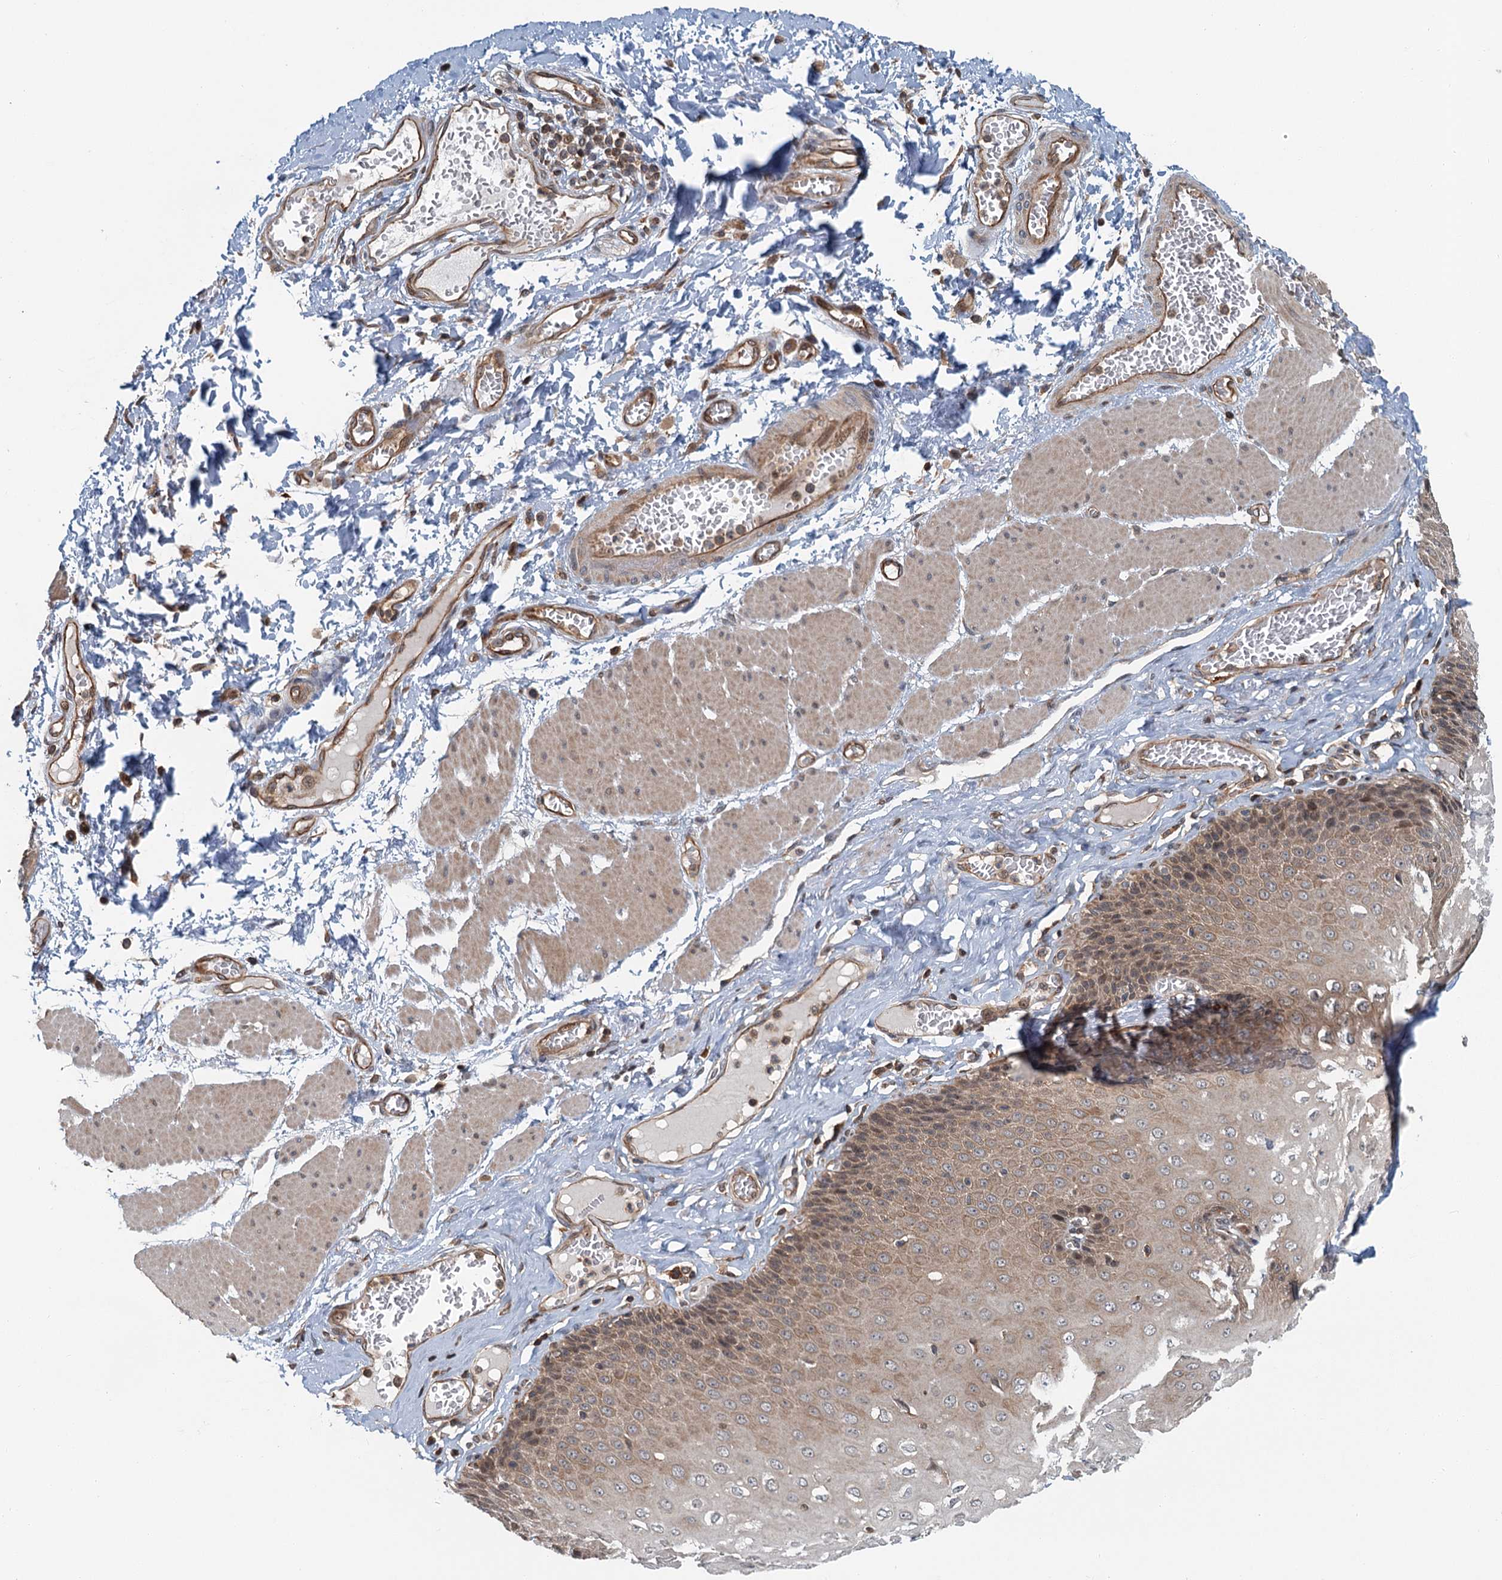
{"staining": {"intensity": "moderate", "quantity": ">75%", "location": "cytoplasmic/membranous,nuclear"}, "tissue": "esophagus", "cell_type": "Squamous epithelial cells", "image_type": "normal", "snomed": [{"axis": "morphology", "description": "Normal tissue, NOS"}, {"axis": "topography", "description": "Esophagus"}], "caption": "A brown stain labels moderate cytoplasmic/membranous,nuclear positivity of a protein in squamous epithelial cells of unremarkable human esophagus. Using DAB (3,3'-diaminobenzidine) (brown) and hematoxylin (blue) stains, captured at high magnification using brightfield microscopy.", "gene": "ZNF527", "patient": {"sex": "male", "age": 60}}